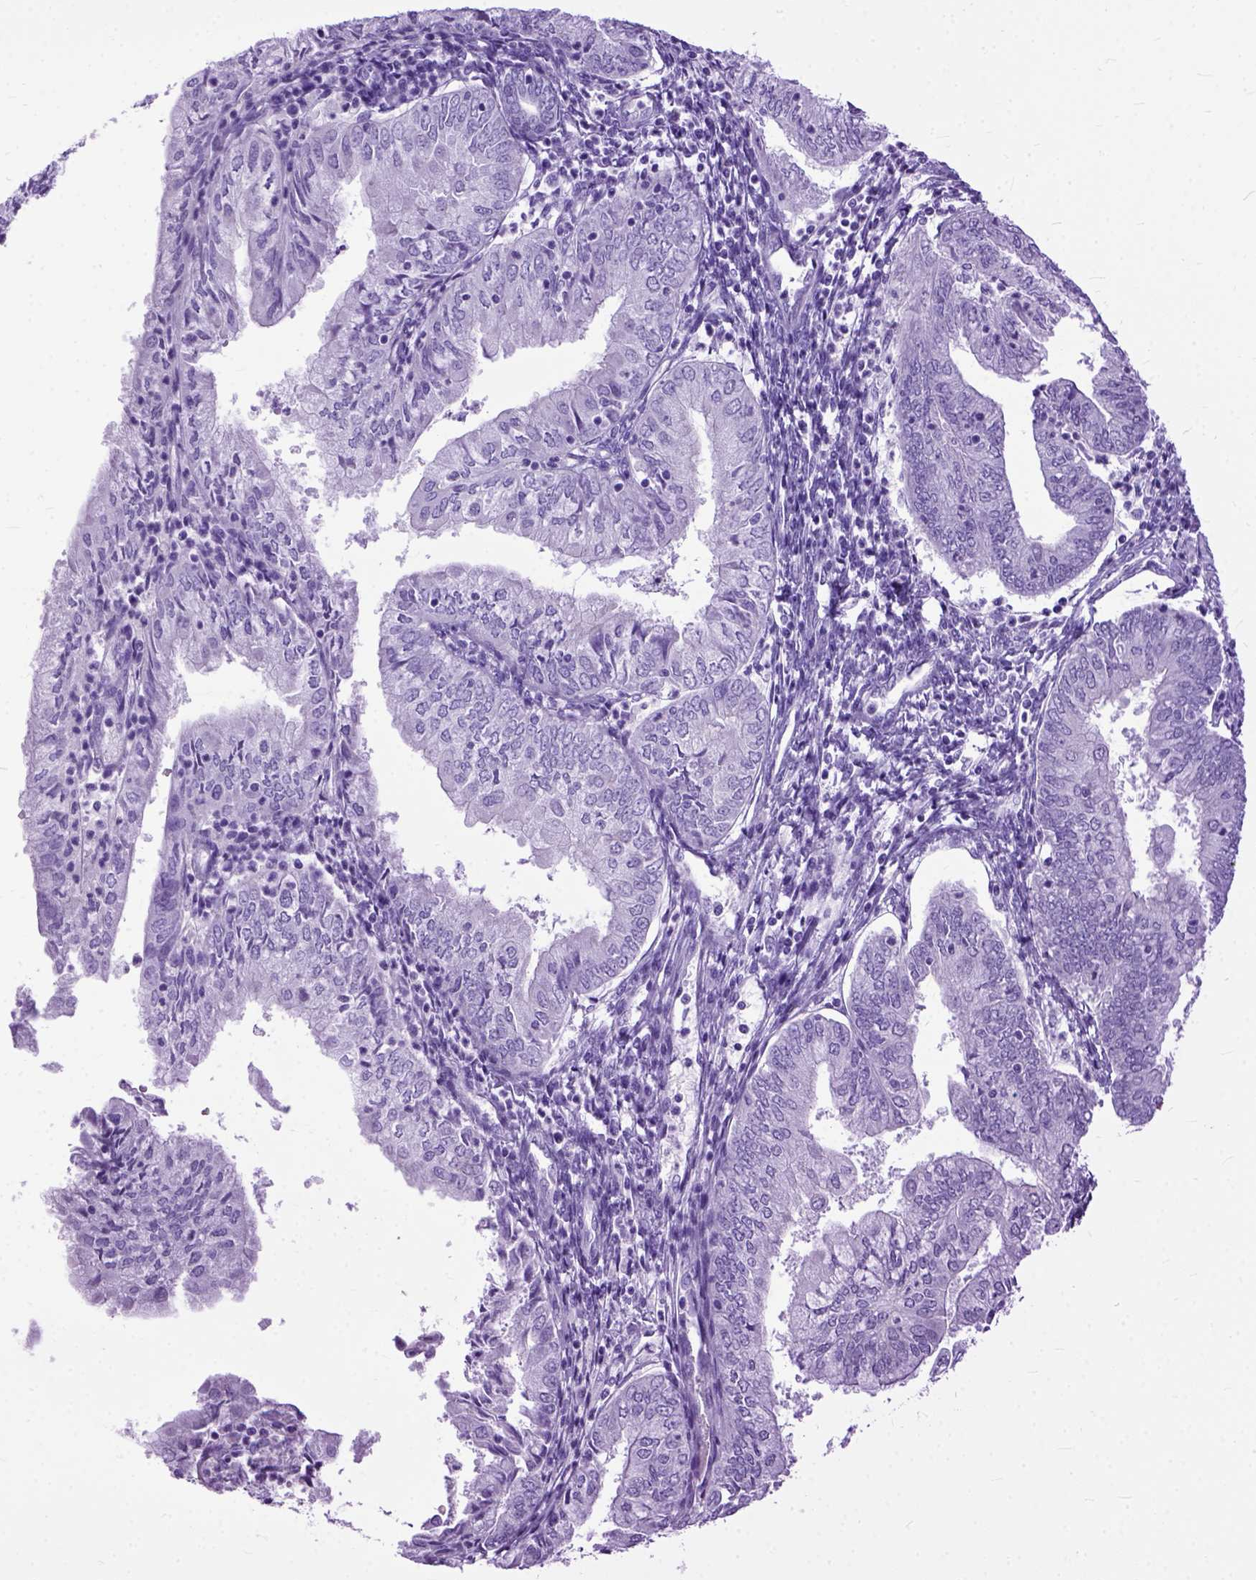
{"staining": {"intensity": "negative", "quantity": "none", "location": "none"}, "tissue": "endometrial cancer", "cell_type": "Tumor cells", "image_type": "cancer", "snomed": [{"axis": "morphology", "description": "Adenocarcinoma, NOS"}, {"axis": "topography", "description": "Endometrium"}], "caption": "The IHC photomicrograph has no significant positivity in tumor cells of adenocarcinoma (endometrial) tissue.", "gene": "GNGT1", "patient": {"sex": "female", "age": 55}}